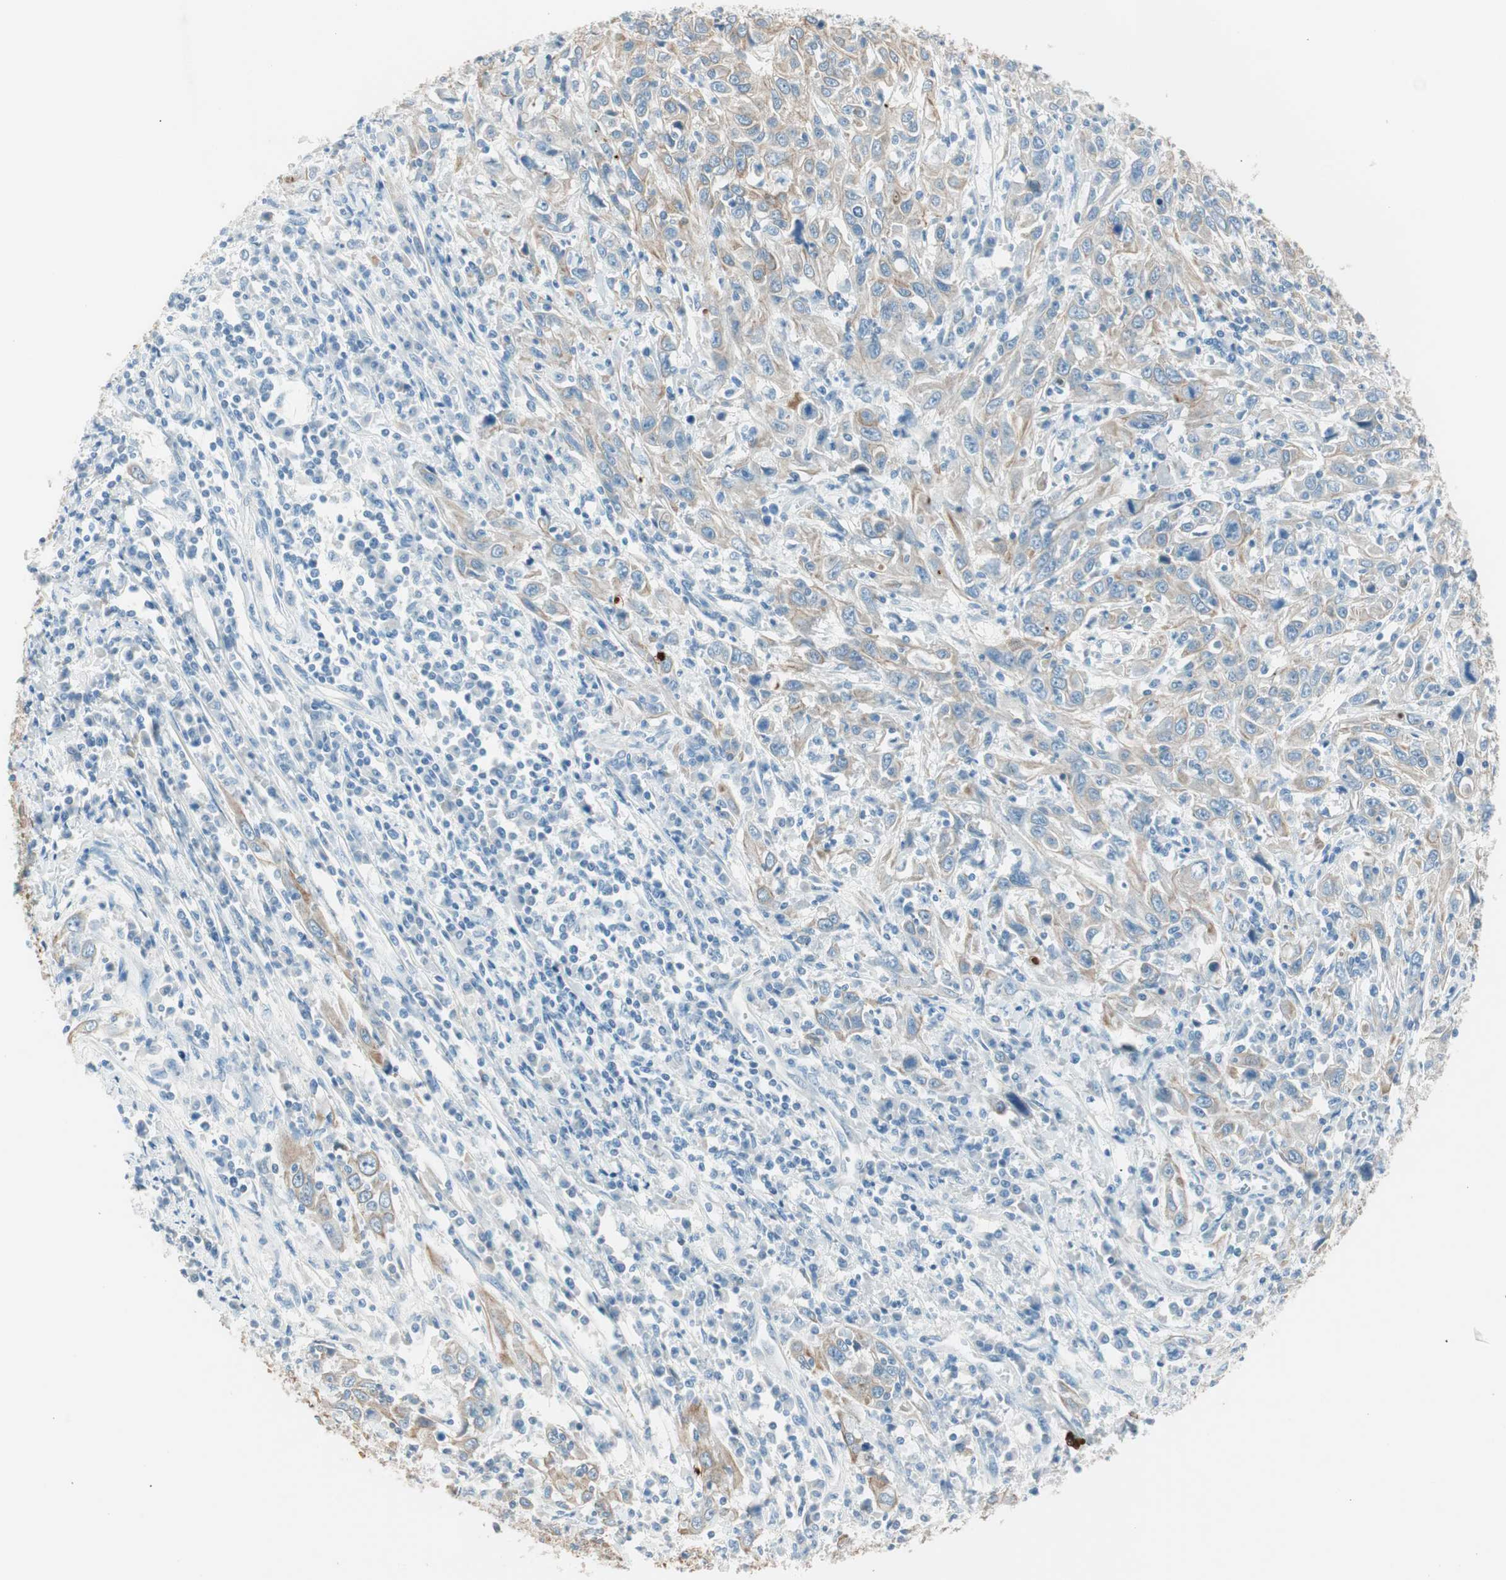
{"staining": {"intensity": "weak", "quantity": ">75%", "location": "cytoplasmic/membranous"}, "tissue": "cervical cancer", "cell_type": "Tumor cells", "image_type": "cancer", "snomed": [{"axis": "morphology", "description": "Squamous cell carcinoma, NOS"}, {"axis": "topography", "description": "Cervix"}], "caption": "High-magnification brightfield microscopy of cervical cancer (squamous cell carcinoma) stained with DAB (3,3'-diaminobenzidine) (brown) and counterstained with hematoxylin (blue). tumor cells exhibit weak cytoplasmic/membranous positivity is identified in approximately>75% of cells. The staining was performed using DAB (3,3'-diaminobenzidine), with brown indicating positive protein expression. Nuclei are stained blue with hematoxylin.", "gene": "GNAO1", "patient": {"sex": "female", "age": 46}}